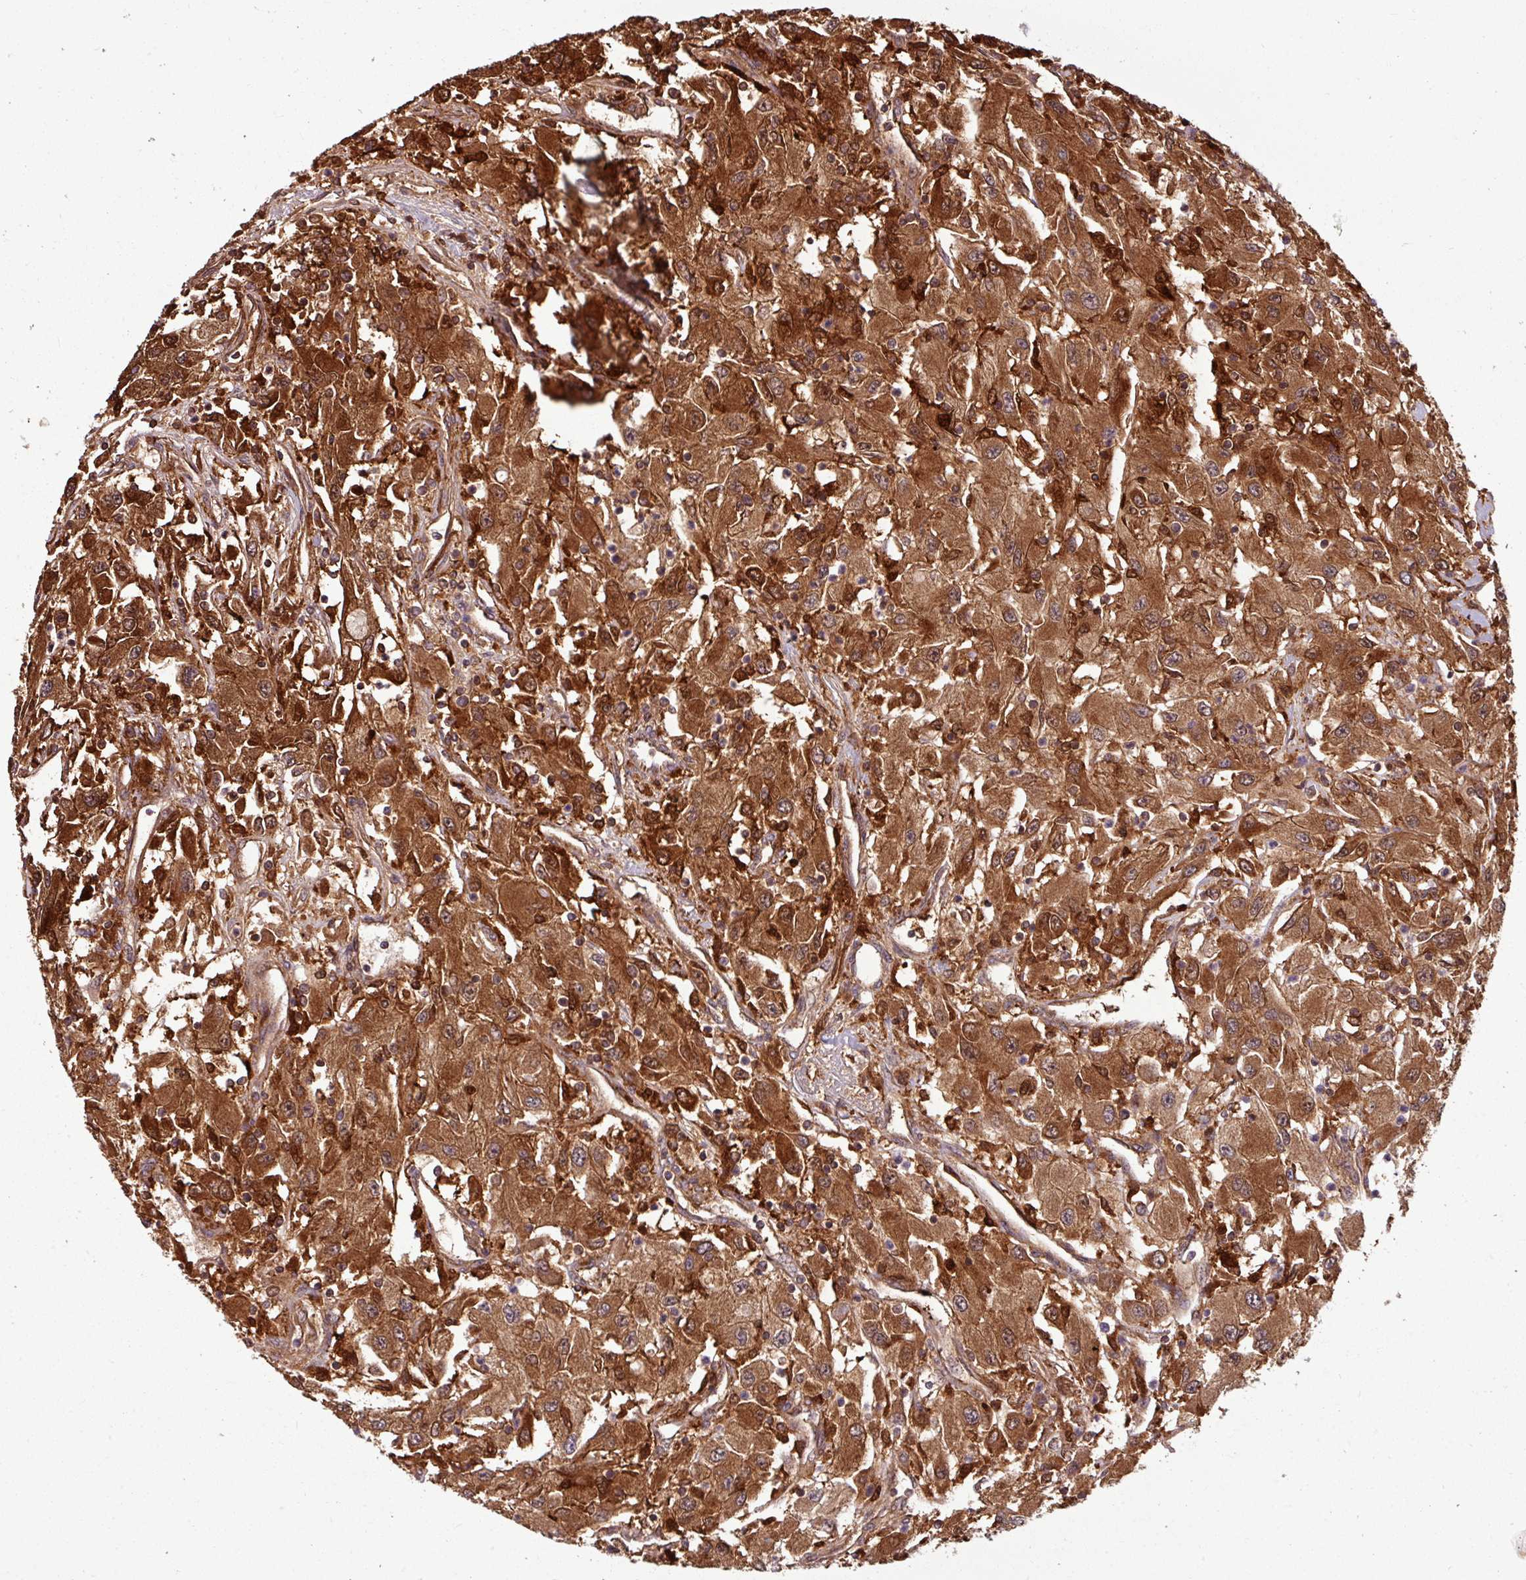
{"staining": {"intensity": "strong", "quantity": ">75%", "location": "cytoplasmic/membranous,nuclear"}, "tissue": "renal cancer", "cell_type": "Tumor cells", "image_type": "cancer", "snomed": [{"axis": "morphology", "description": "Adenocarcinoma, NOS"}, {"axis": "topography", "description": "Kidney"}], "caption": "A high amount of strong cytoplasmic/membranous and nuclear staining is appreciated in about >75% of tumor cells in adenocarcinoma (renal) tissue.", "gene": "KCTD11", "patient": {"sex": "female", "age": 67}}